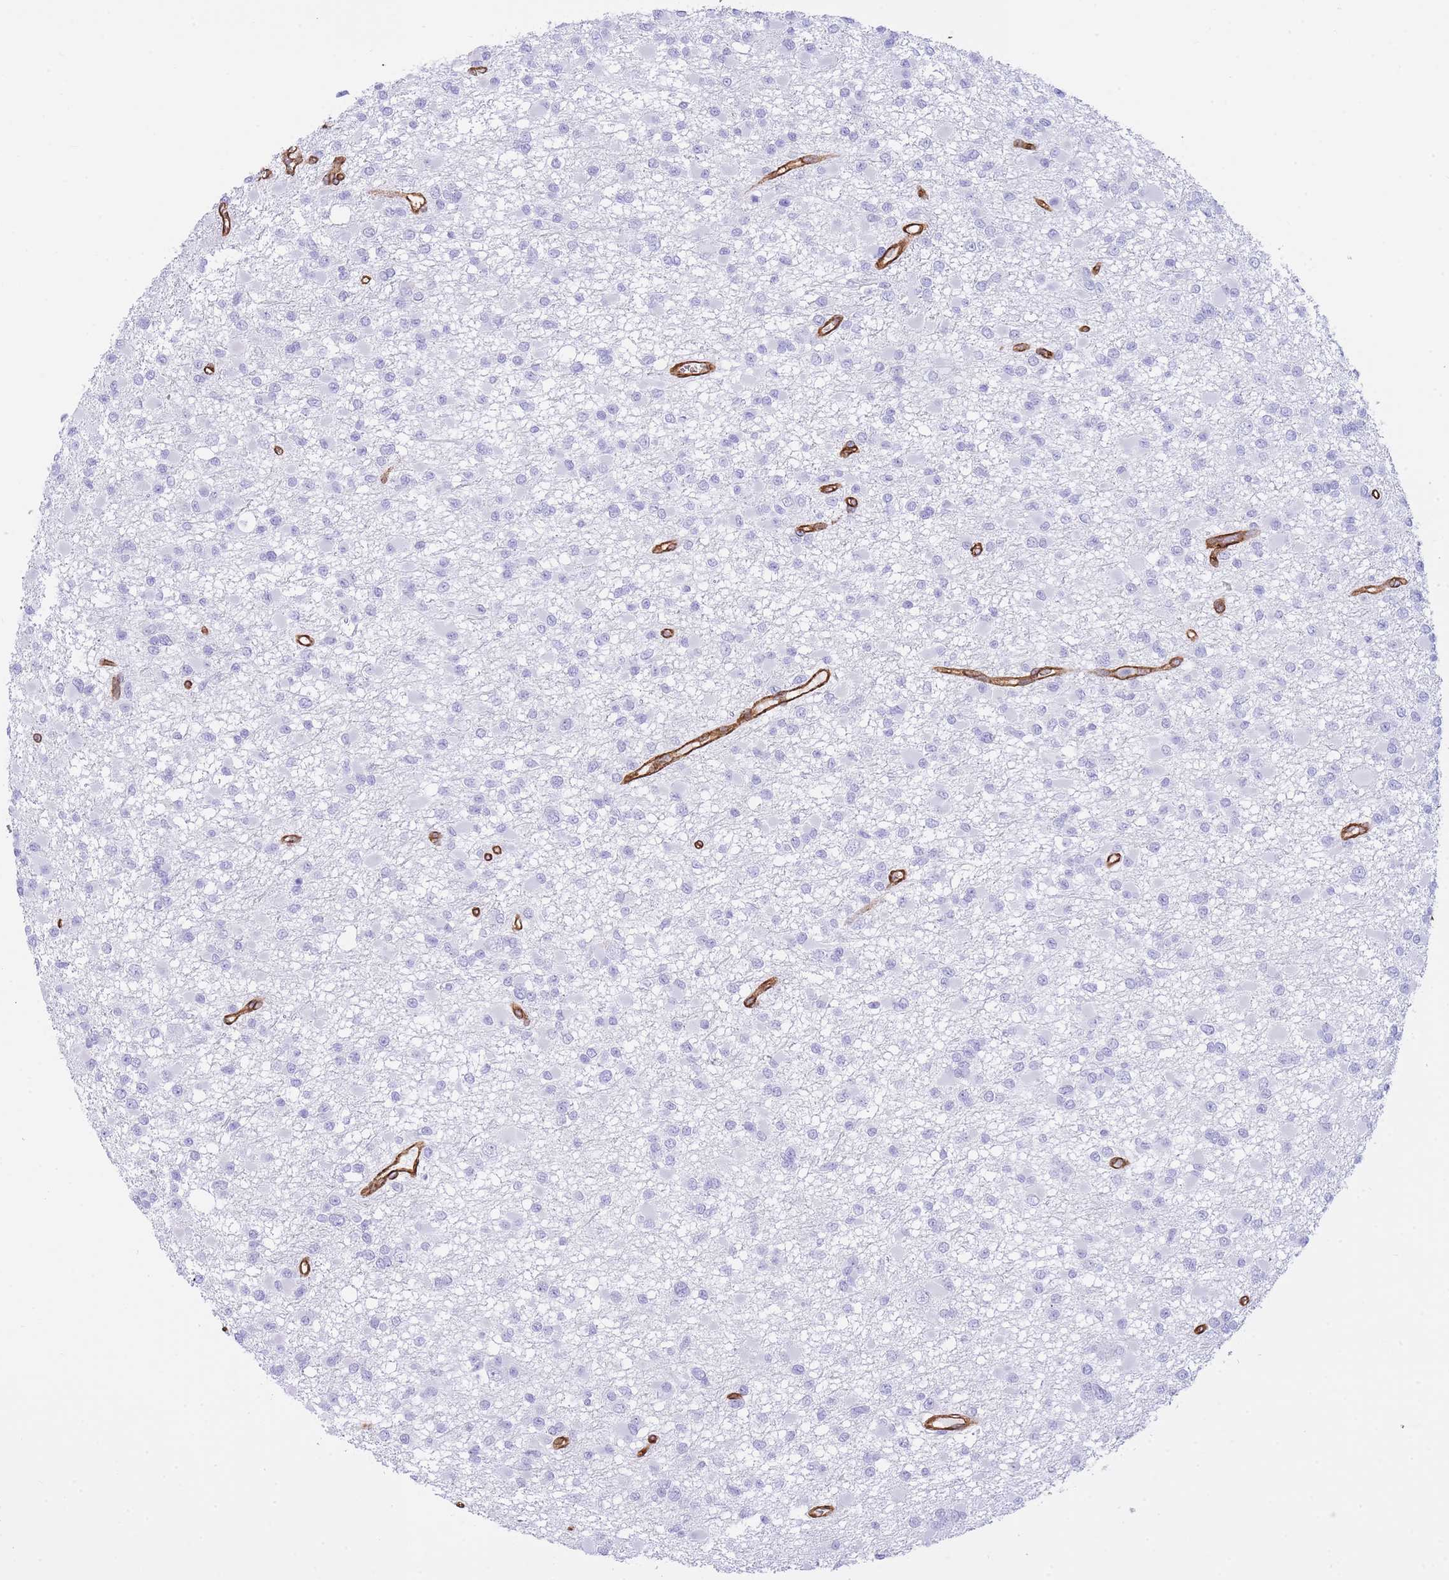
{"staining": {"intensity": "negative", "quantity": "none", "location": "none"}, "tissue": "glioma", "cell_type": "Tumor cells", "image_type": "cancer", "snomed": [{"axis": "morphology", "description": "Glioma, malignant, Low grade"}, {"axis": "topography", "description": "Brain"}], "caption": "Immunohistochemical staining of human glioma reveals no significant expression in tumor cells. Nuclei are stained in blue.", "gene": "CAVIN1", "patient": {"sex": "female", "age": 22}}